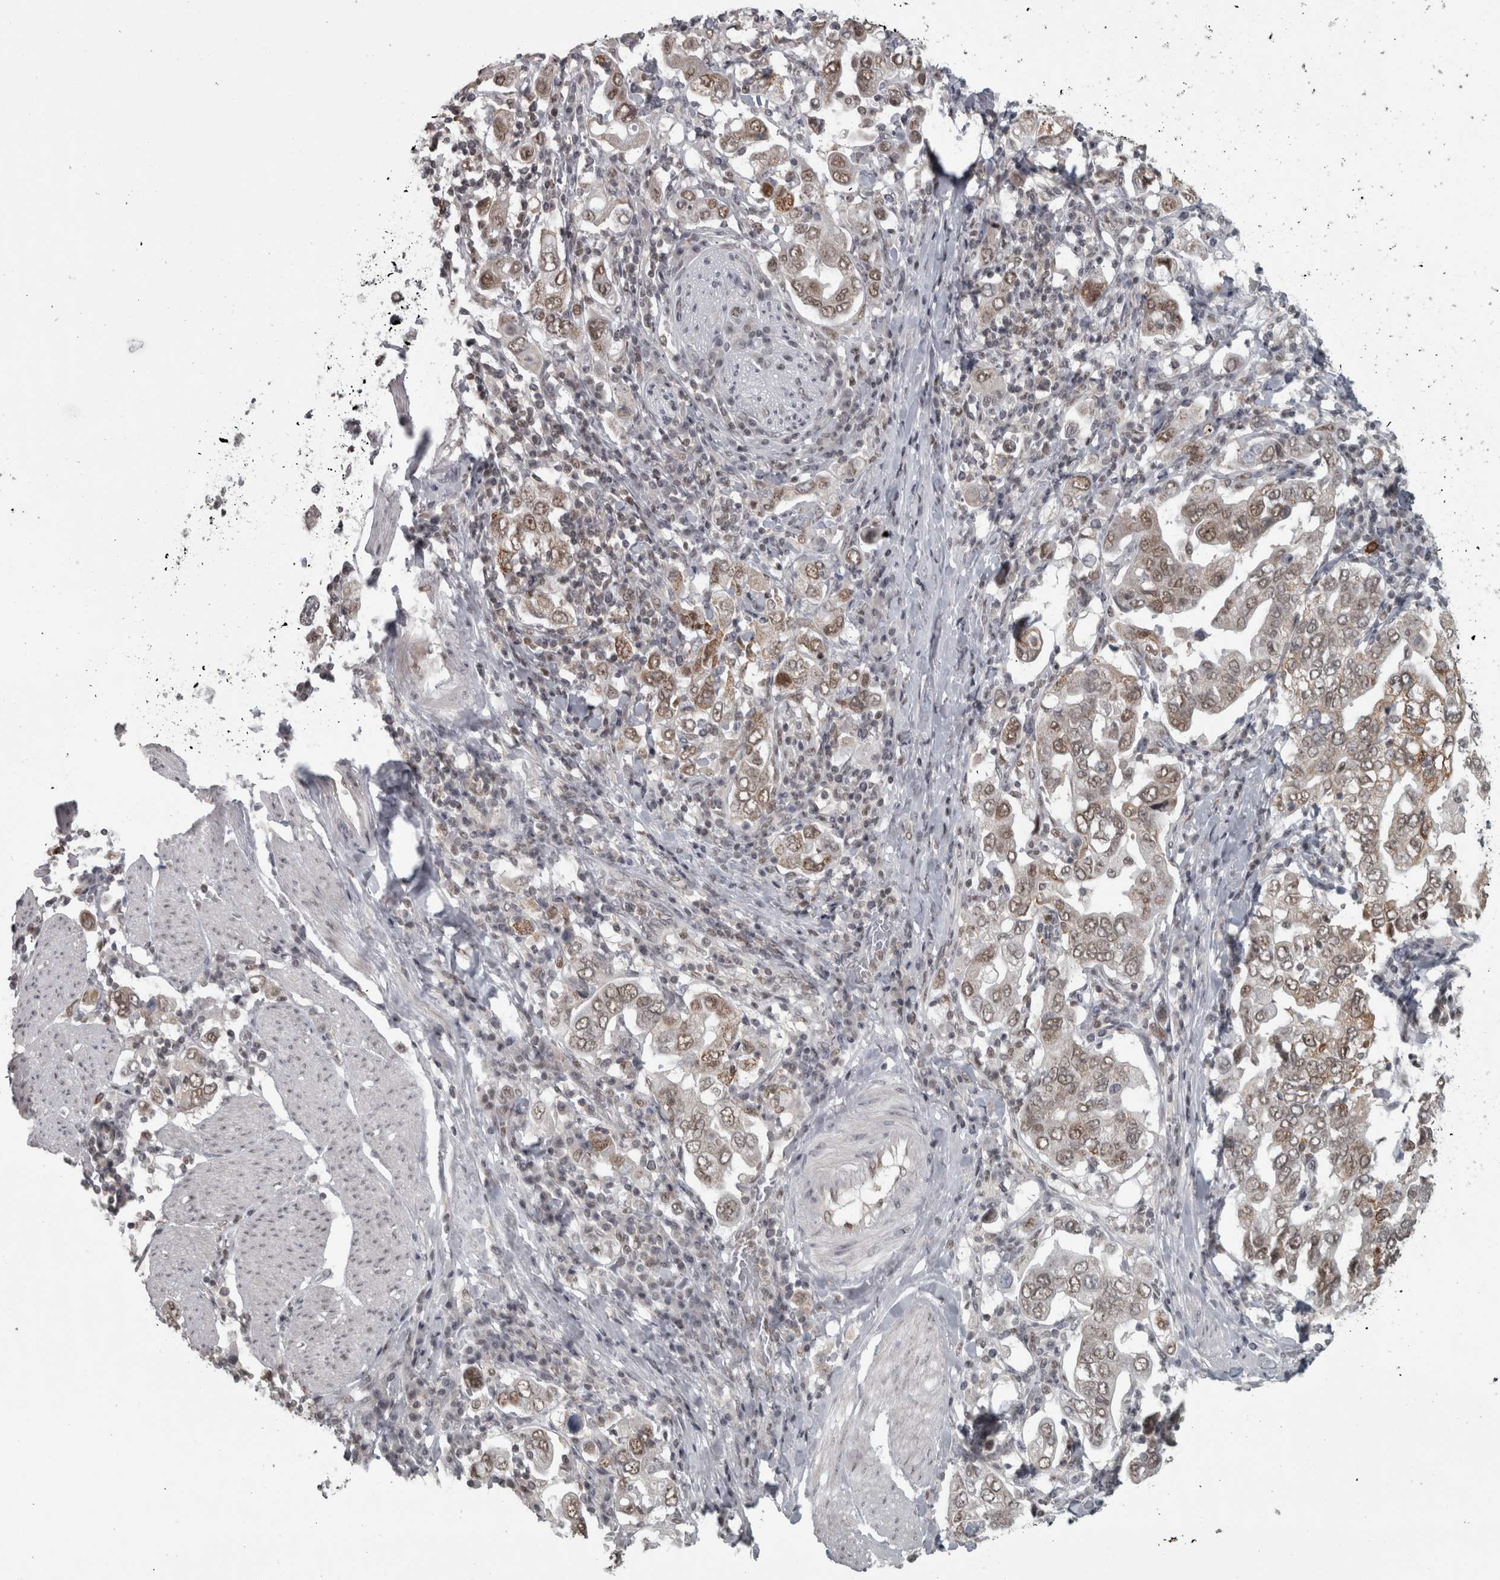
{"staining": {"intensity": "moderate", "quantity": ">75%", "location": "cytoplasmic/membranous,nuclear"}, "tissue": "stomach cancer", "cell_type": "Tumor cells", "image_type": "cancer", "snomed": [{"axis": "morphology", "description": "Adenocarcinoma, NOS"}, {"axis": "topography", "description": "Stomach, upper"}], "caption": "The histopathology image reveals immunohistochemical staining of stomach cancer (adenocarcinoma). There is moderate cytoplasmic/membranous and nuclear expression is present in approximately >75% of tumor cells.", "gene": "MICU3", "patient": {"sex": "male", "age": 62}}